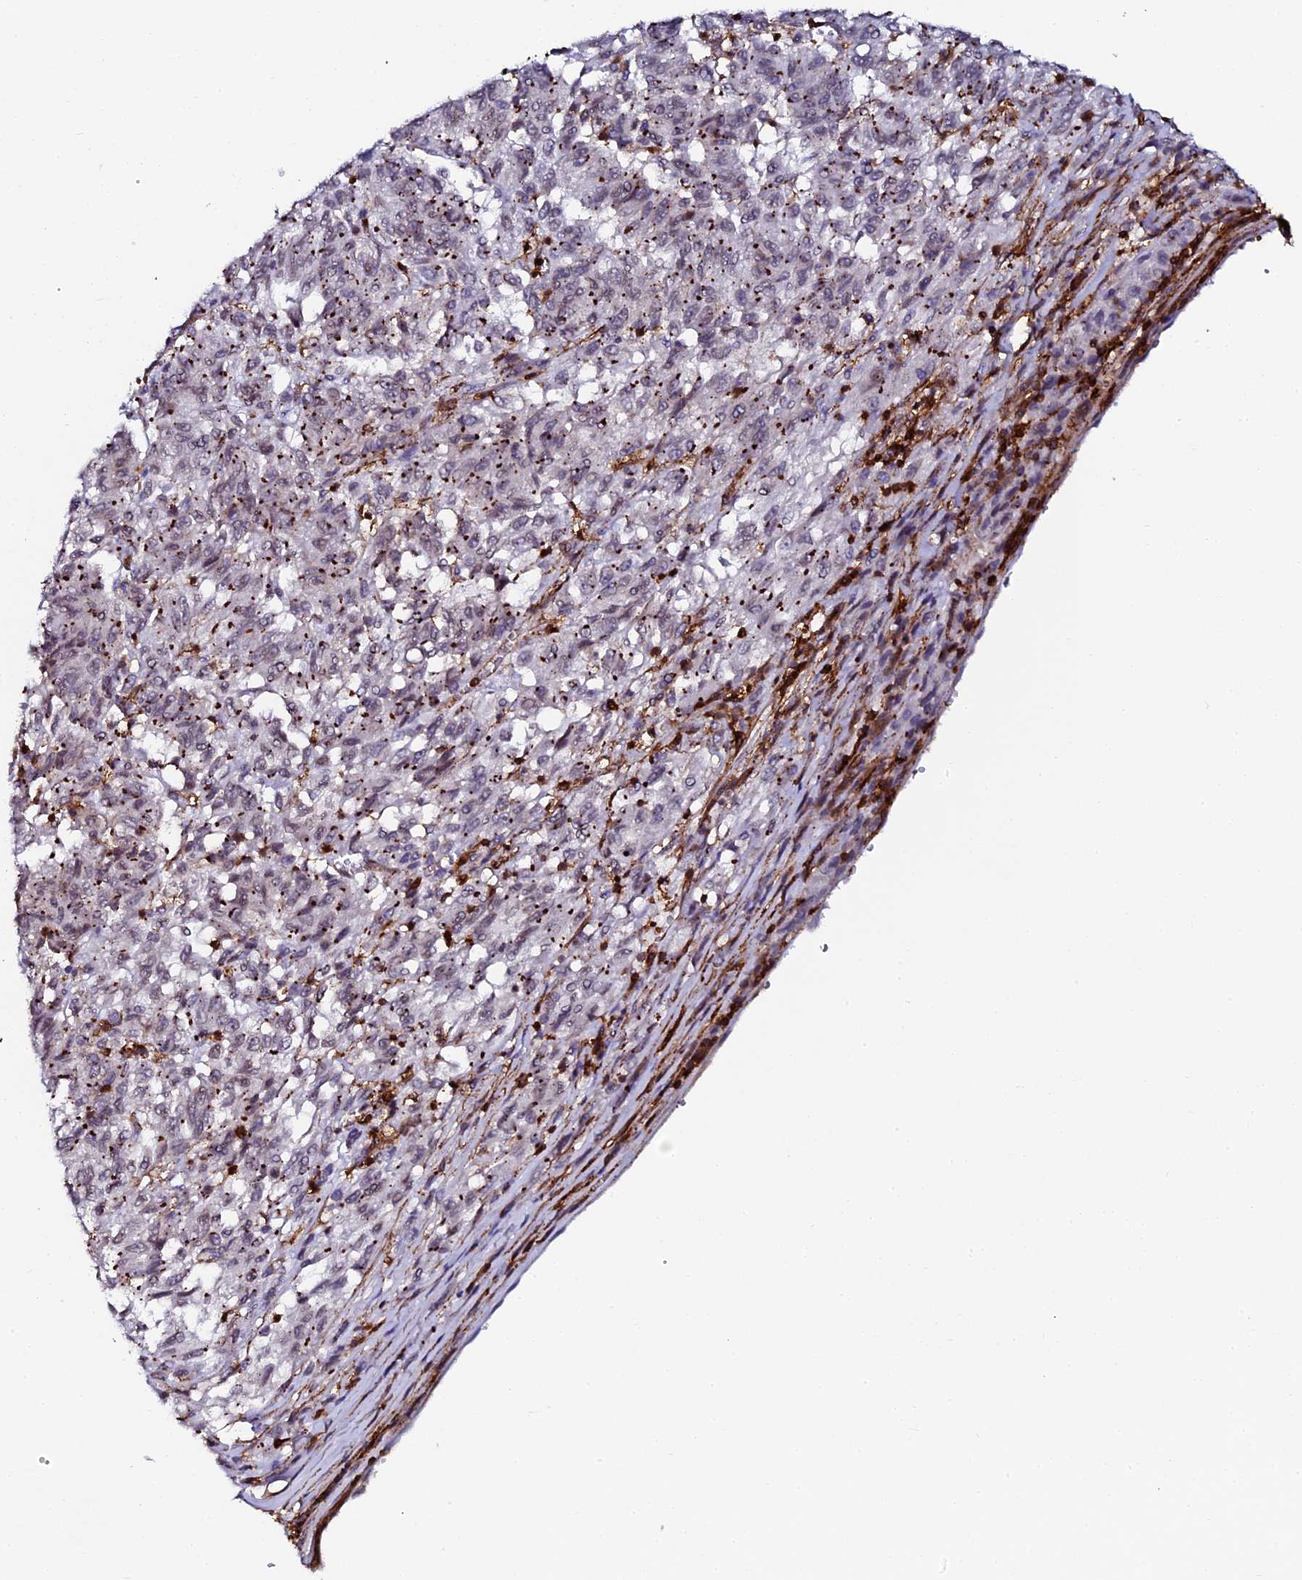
{"staining": {"intensity": "weak", "quantity": "<25%", "location": "nuclear"}, "tissue": "melanoma", "cell_type": "Tumor cells", "image_type": "cancer", "snomed": [{"axis": "morphology", "description": "Malignant melanoma, Metastatic site"}, {"axis": "topography", "description": "Lung"}], "caption": "Tumor cells show no significant protein expression in melanoma. (Stains: DAB (3,3'-diaminobenzidine) immunohistochemistry (IHC) with hematoxylin counter stain, Microscopy: brightfield microscopy at high magnification).", "gene": "AAAS", "patient": {"sex": "male", "age": 64}}